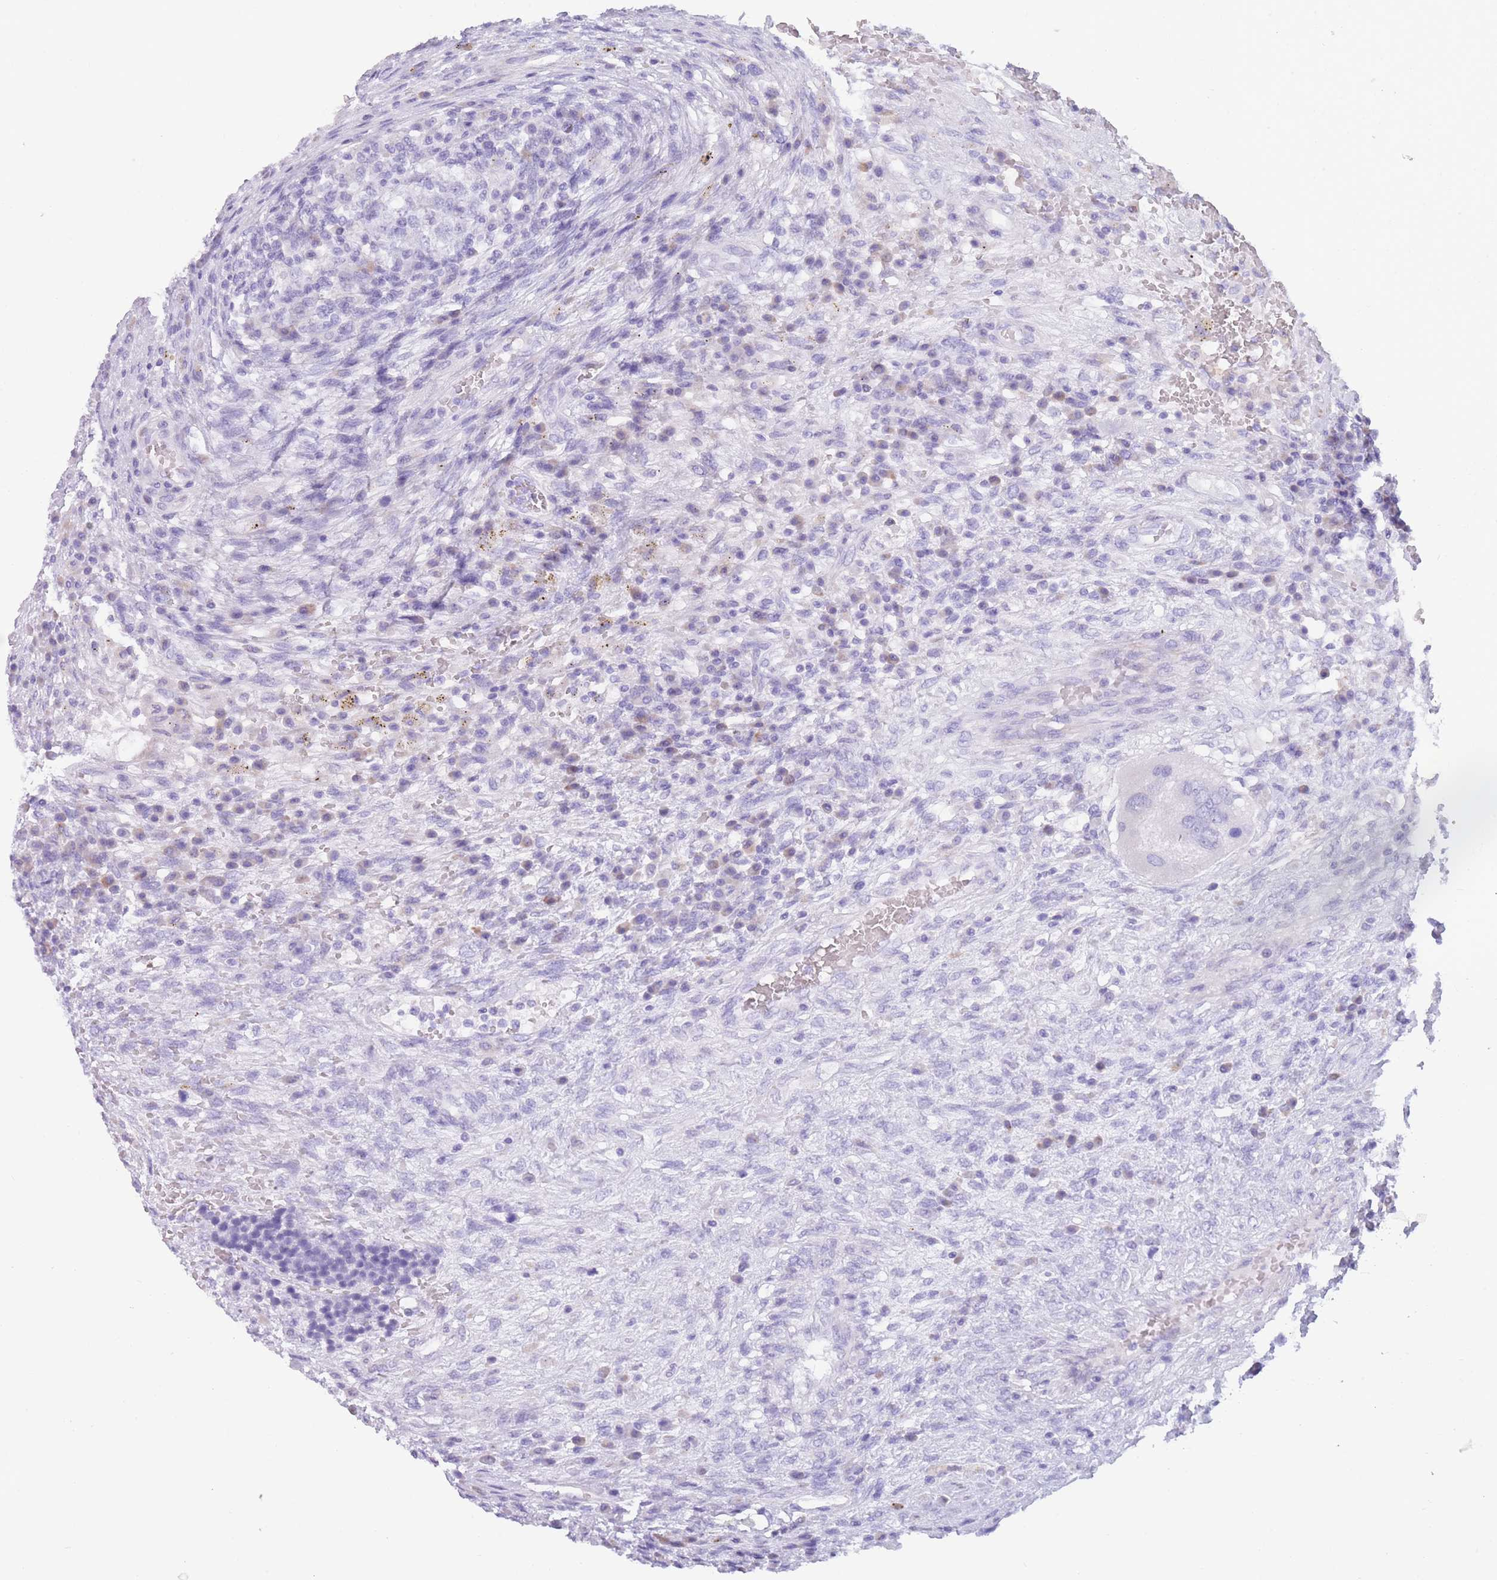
{"staining": {"intensity": "negative", "quantity": "none", "location": "none"}, "tissue": "testis cancer", "cell_type": "Tumor cells", "image_type": "cancer", "snomed": [{"axis": "morphology", "description": "Carcinoma, Embryonal, NOS"}, {"axis": "topography", "description": "Testis"}], "caption": "Immunohistochemistry (IHC) image of embryonal carcinoma (testis) stained for a protein (brown), which displays no staining in tumor cells.", "gene": "COL27A1", "patient": {"sex": "male", "age": 26}}